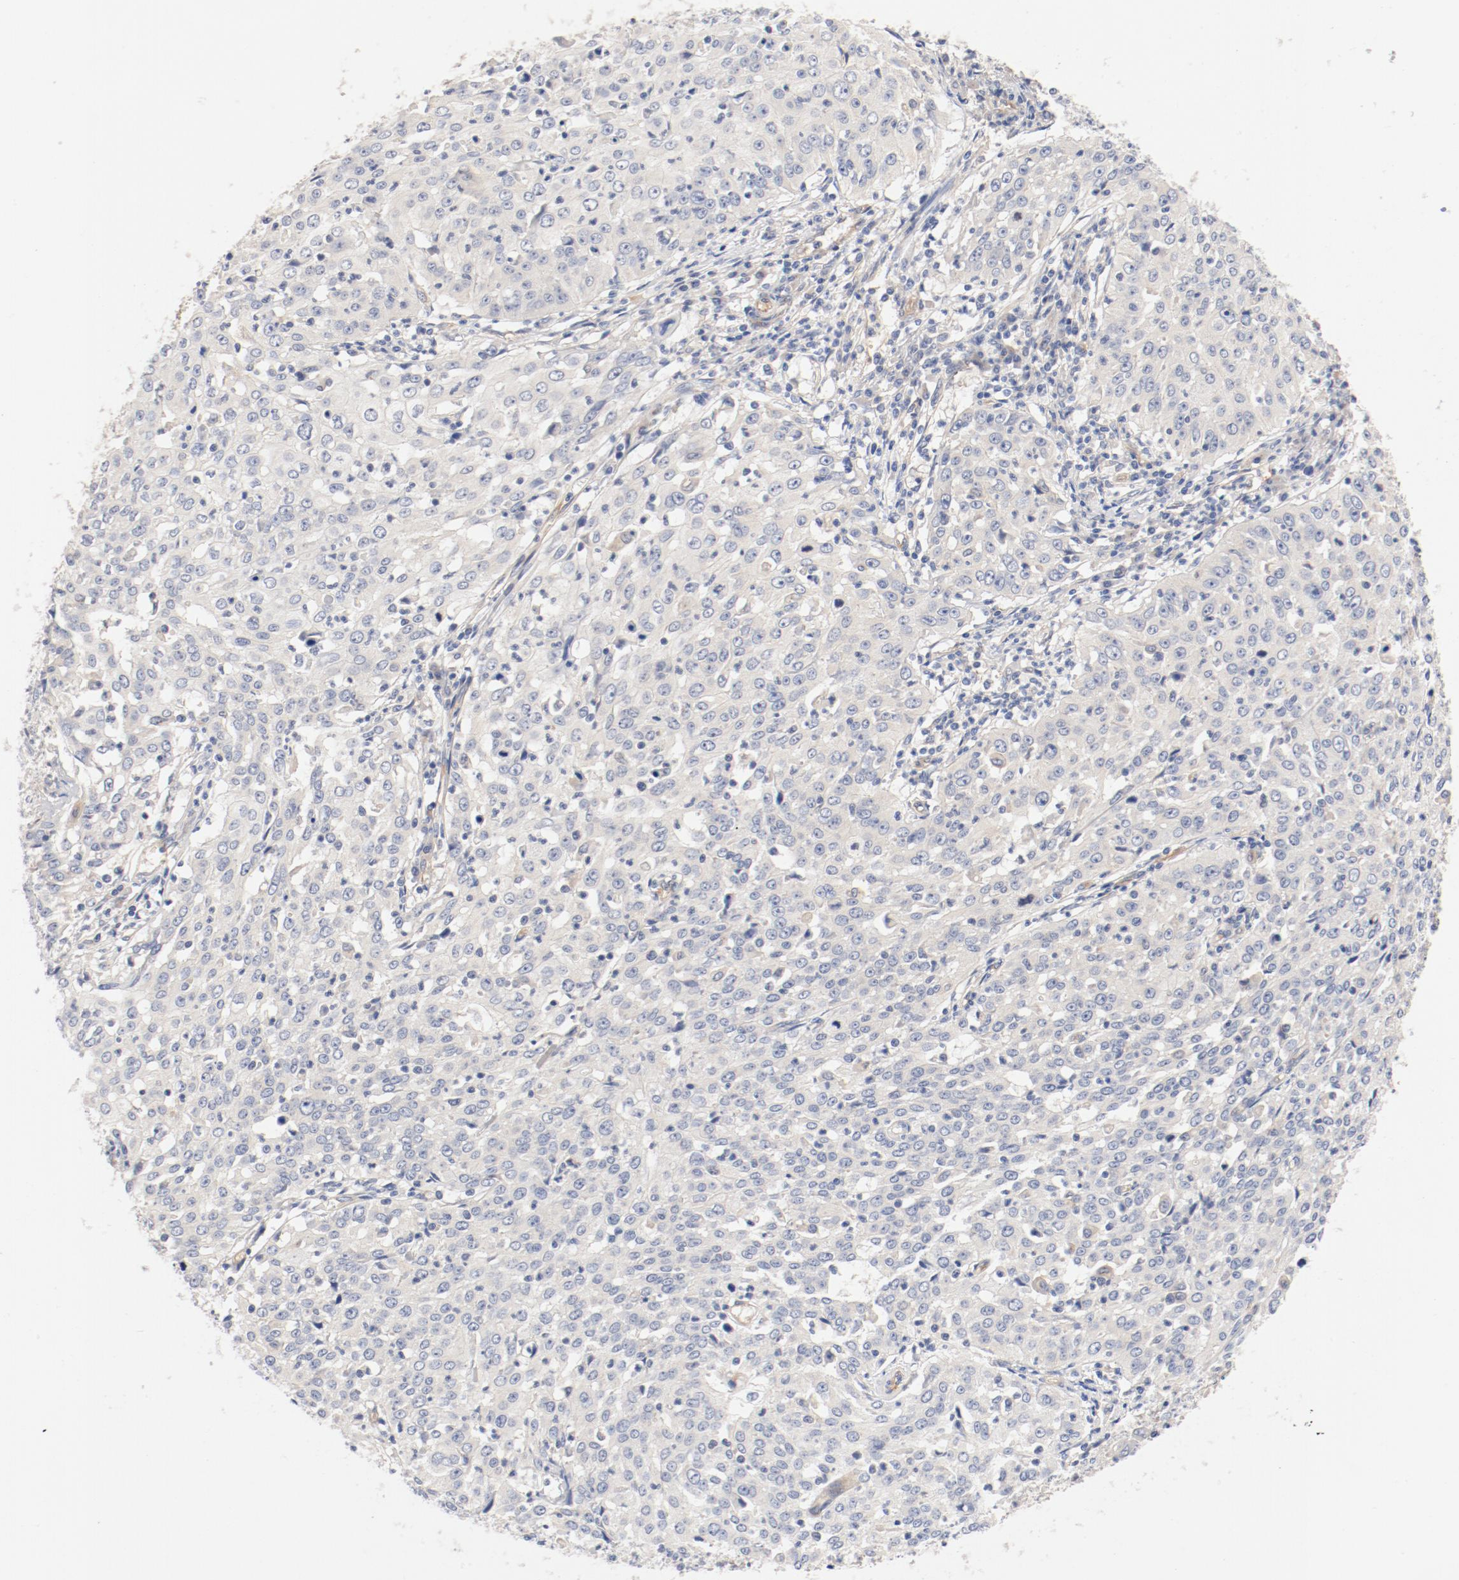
{"staining": {"intensity": "negative", "quantity": "none", "location": "none"}, "tissue": "cervical cancer", "cell_type": "Tumor cells", "image_type": "cancer", "snomed": [{"axis": "morphology", "description": "Squamous cell carcinoma, NOS"}, {"axis": "topography", "description": "Cervix"}], "caption": "Tumor cells show no significant protein staining in squamous cell carcinoma (cervical).", "gene": "DYNC1H1", "patient": {"sex": "female", "age": 39}}